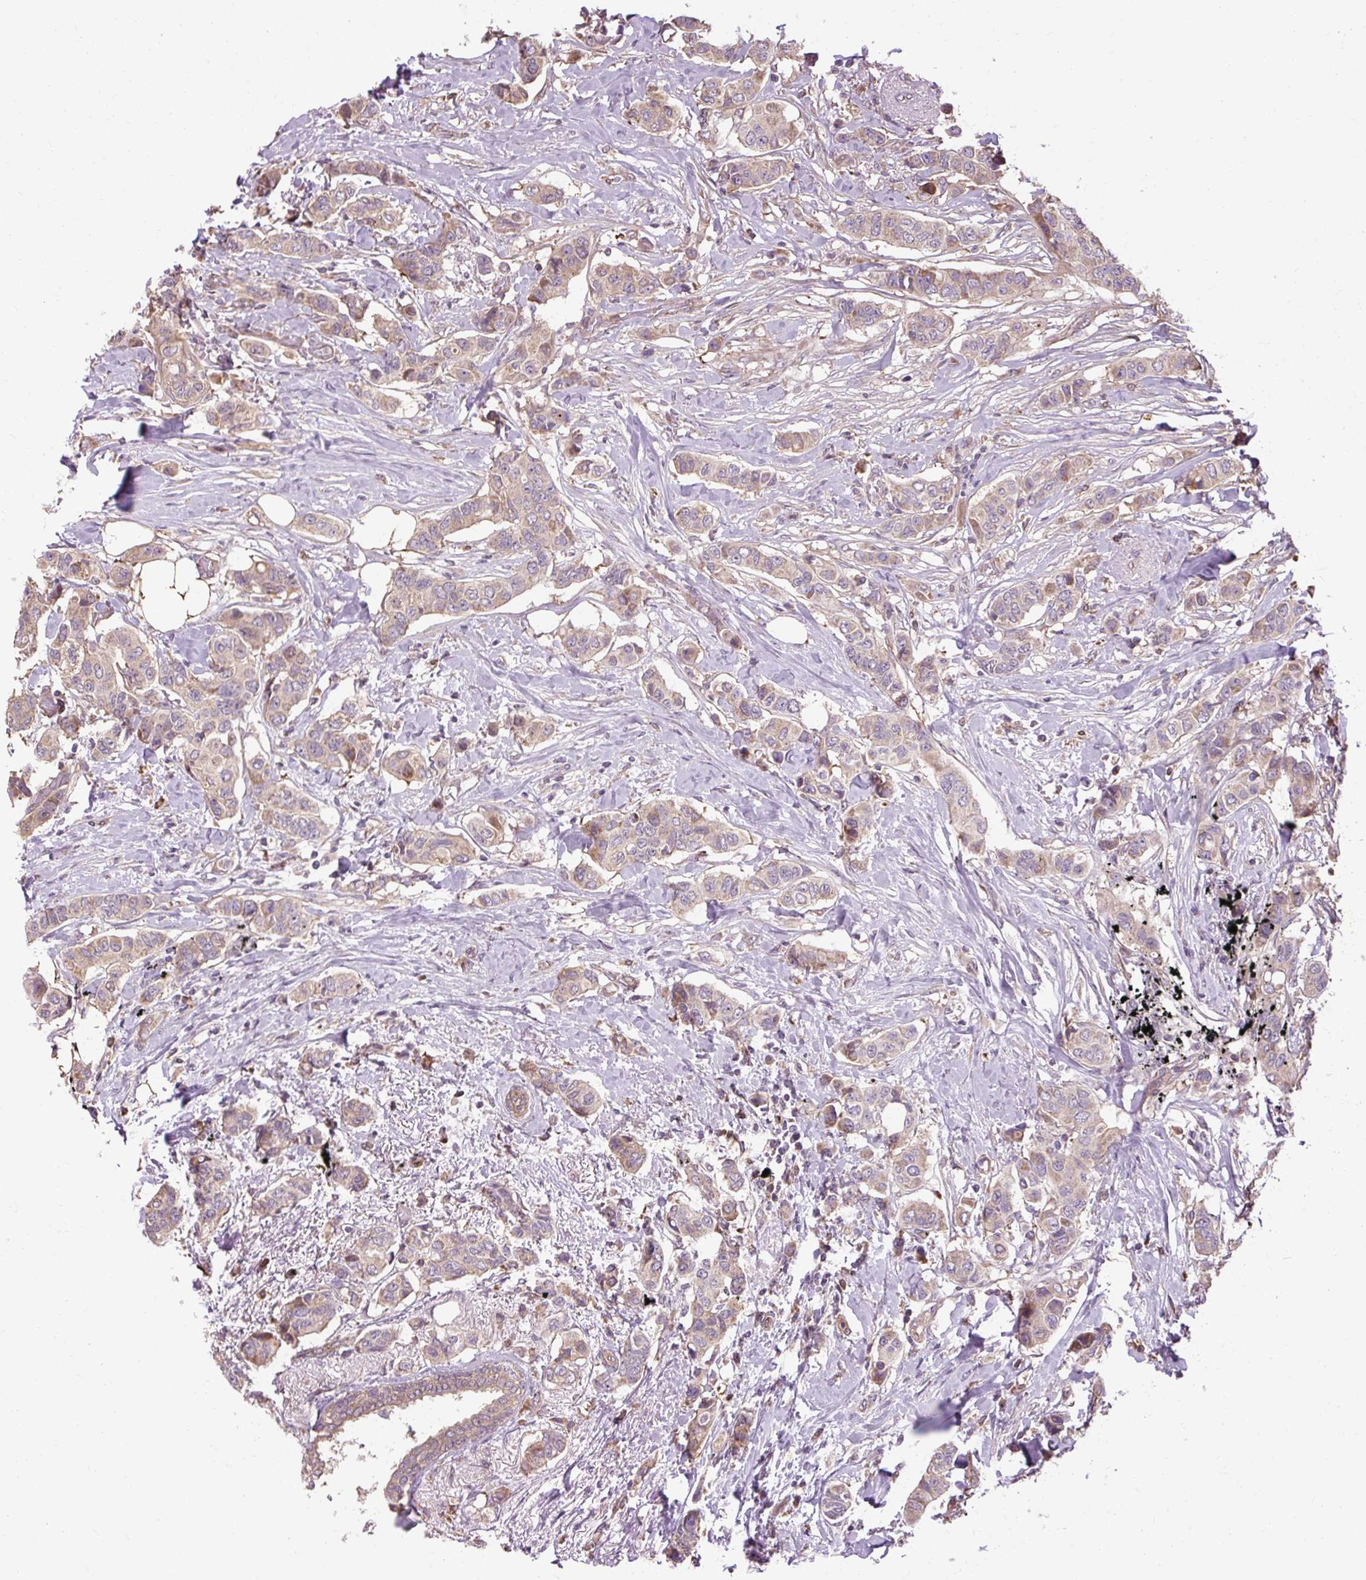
{"staining": {"intensity": "weak", "quantity": ">75%", "location": "cytoplasmic/membranous"}, "tissue": "breast cancer", "cell_type": "Tumor cells", "image_type": "cancer", "snomed": [{"axis": "morphology", "description": "Lobular carcinoma"}, {"axis": "topography", "description": "Breast"}], "caption": "Immunohistochemical staining of breast cancer exhibits weak cytoplasmic/membranous protein positivity in approximately >75% of tumor cells. (Stains: DAB (3,3'-diaminobenzidine) in brown, nuclei in blue, Microscopy: brightfield microscopy at high magnification).", "gene": "FLRT1", "patient": {"sex": "female", "age": 51}}